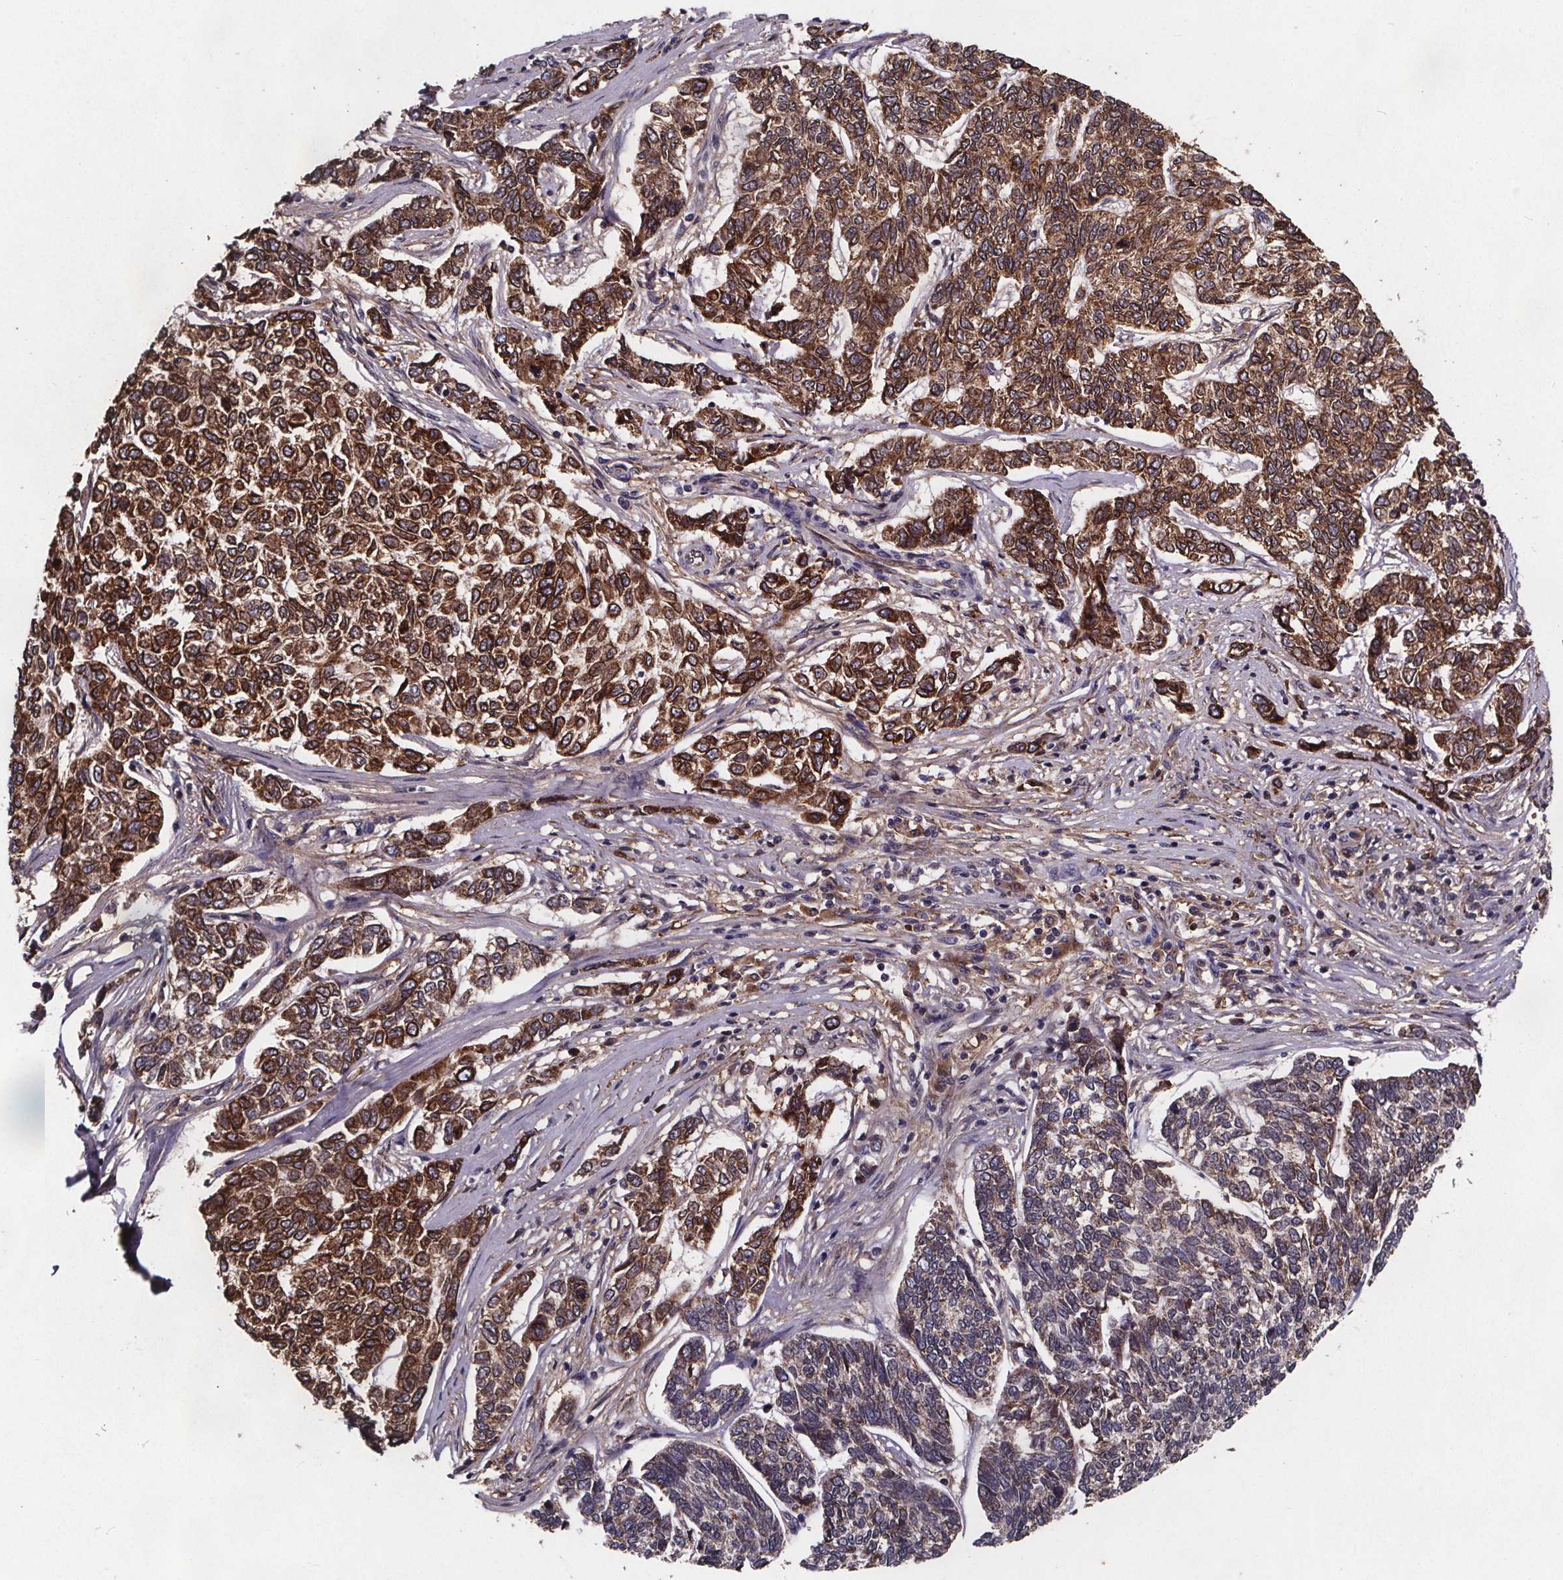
{"staining": {"intensity": "strong", "quantity": "25%-75%", "location": "cytoplasmic/membranous"}, "tissue": "skin cancer", "cell_type": "Tumor cells", "image_type": "cancer", "snomed": [{"axis": "morphology", "description": "Basal cell carcinoma"}, {"axis": "topography", "description": "Skin"}], "caption": "Immunohistochemistry histopathology image of neoplastic tissue: human basal cell carcinoma (skin) stained using immunohistochemistry (IHC) demonstrates high levels of strong protein expression localized specifically in the cytoplasmic/membranous of tumor cells, appearing as a cytoplasmic/membranous brown color.", "gene": "FASTKD3", "patient": {"sex": "female", "age": 65}}